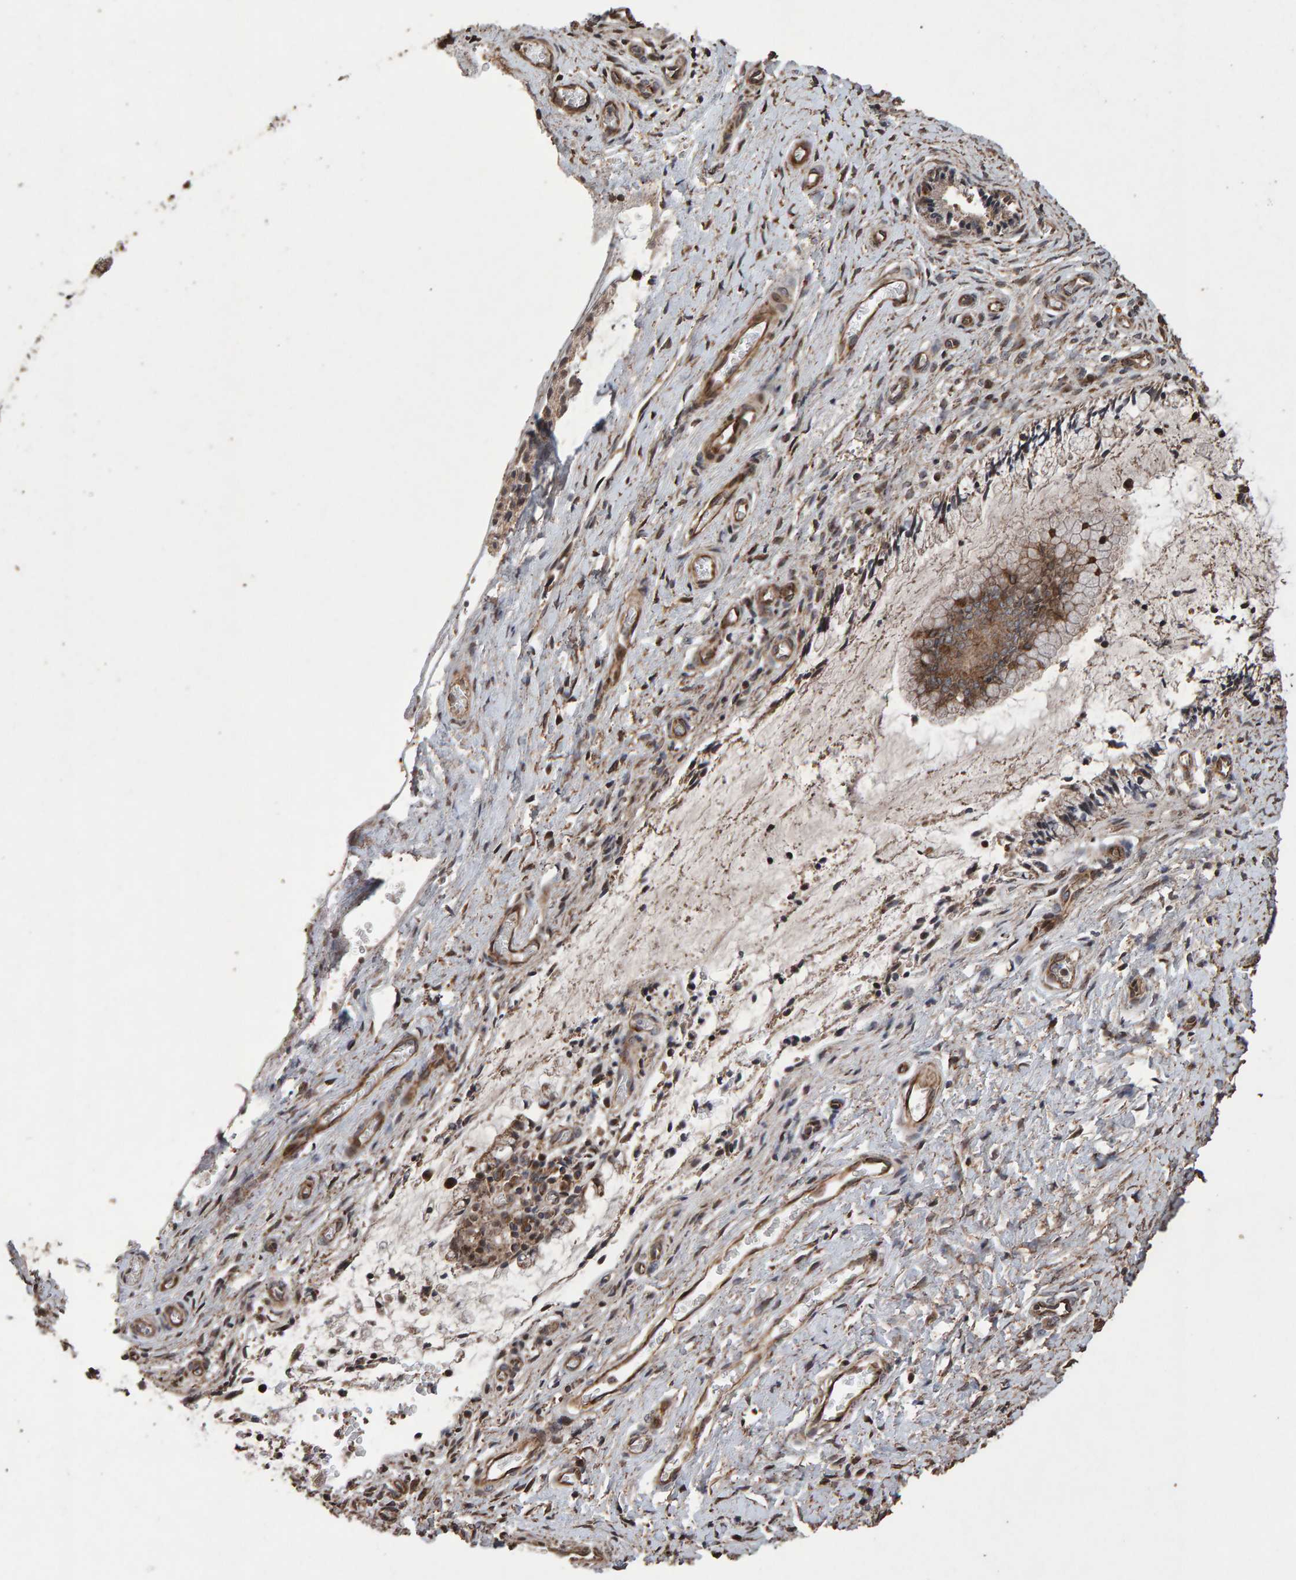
{"staining": {"intensity": "moderate", "quantity": "25%-75%", "location": "cytoplasmic/membranous"}, "tissue": "cervix", "cell_type": "Glandular cells", "image_type": "normal", "snomed": [{"axis": "morphology", "description": "Normal tissue, NOS"}, {"axis": "topography", "description": "Cervix"}], "caption": "This image shows normal cervix stained with immunohistochemistry (IHC) to label a protein in brown. The cytoplasmic/membranous of glandular cells show moderate positivity for the protein. Nuclei are counter-stained blue.", "gene": "OSBP2", "patient": {"sex": "female", "age": 55}}